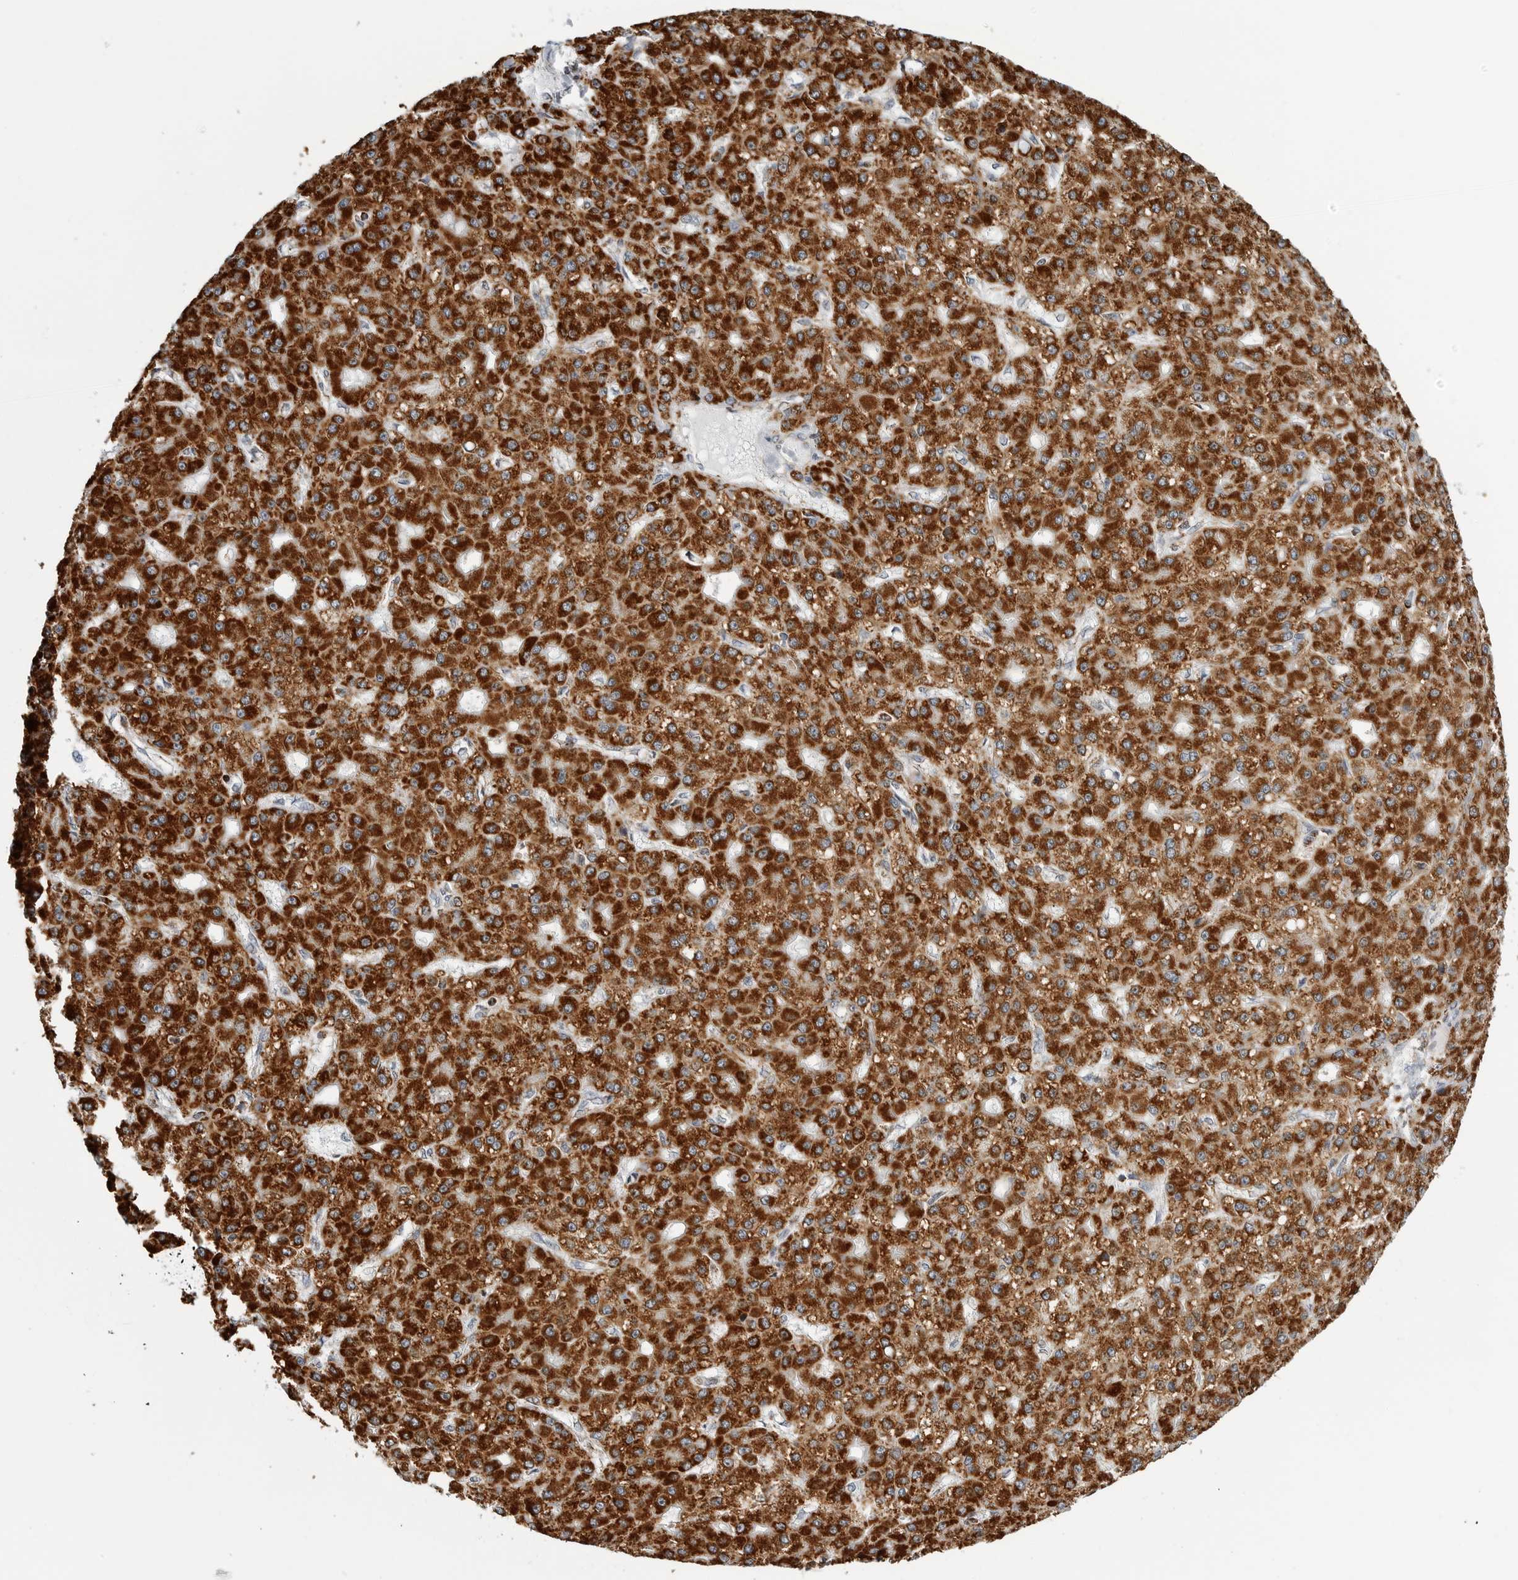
{"staining": {"intensity": "strong", "quantity": ">75%", "location": "cytoplasmic/membranous"}, "tissue": "liver cancer", "cell_type": "Tumor cells", "image_type": "cancer", "snomed": [{"axis": "morphology", "description": "Carcinoma, Hepatocellular, NOS"}, {"axis": "topography", "description": "Liver"}], "caption": "Tumor cells show strong cytoplasmic/membranous expression in about >75% of cells in hepatocellular carcinoma (liver).", "gene": "COX5A", "patient": {"sex": "male", "age": 67}}